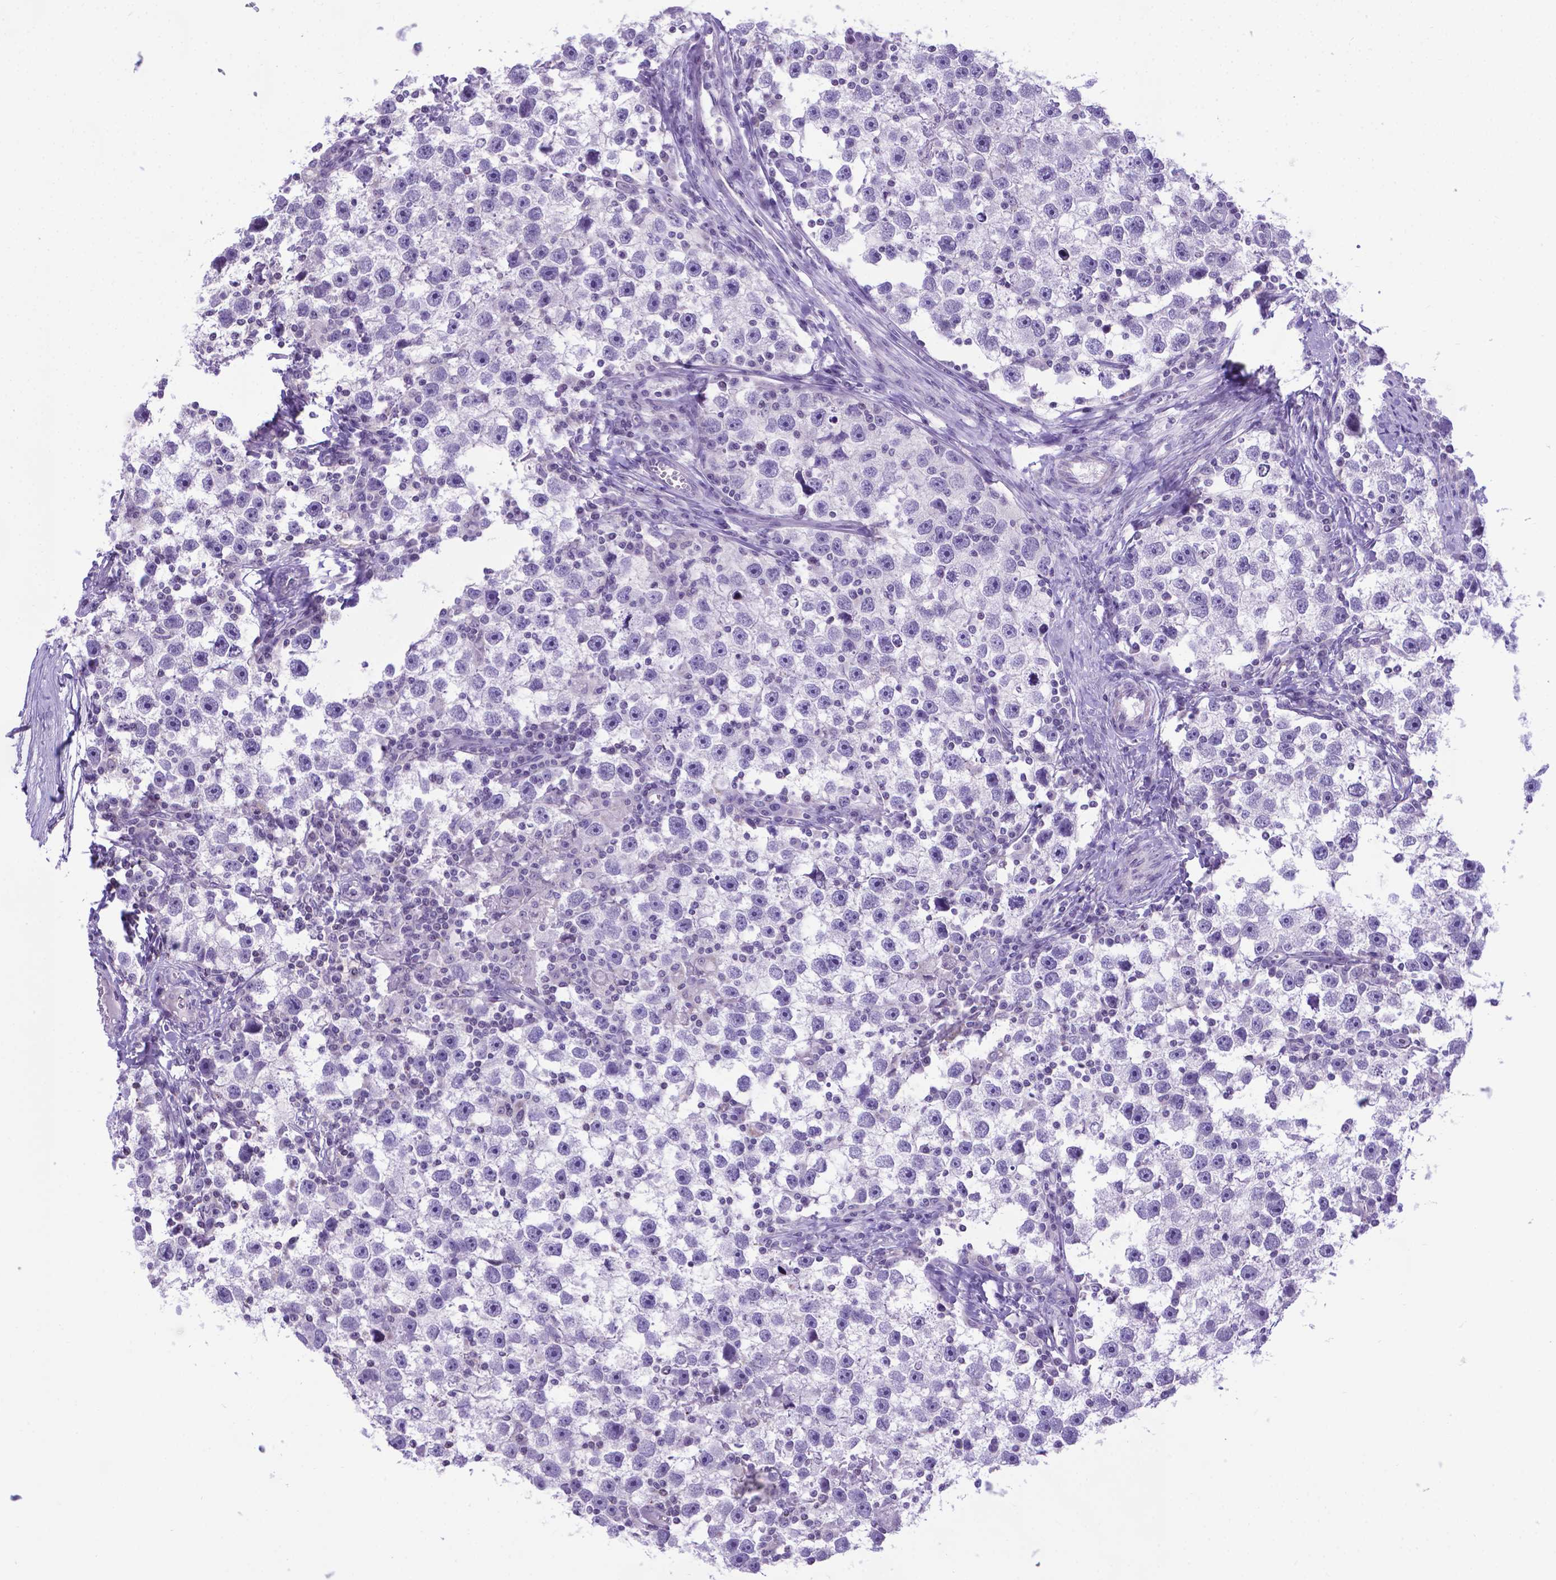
{"staining": {"intensity": "negative", "quantity": "none", "location": "none"}, "tissue": "testis cancer", "cell_type": "Tumor cells", "image_type": "cancer", "snomed": [{"axis": "morphology", "description": "Seminoma, NOS"}, {"axis": "topography", "description": "Testis"}], "caption": "Immunohistochemistry of testis cancer exhibits no staining in tumor cells. (Stains: DAB immunohistochemistry (IHC) with hematoxylin counter stain, Microscopy: brightfield microscopy at high magnification).", "gene": "POU3F3", "patient": {"sex": "male", "age": 30}}